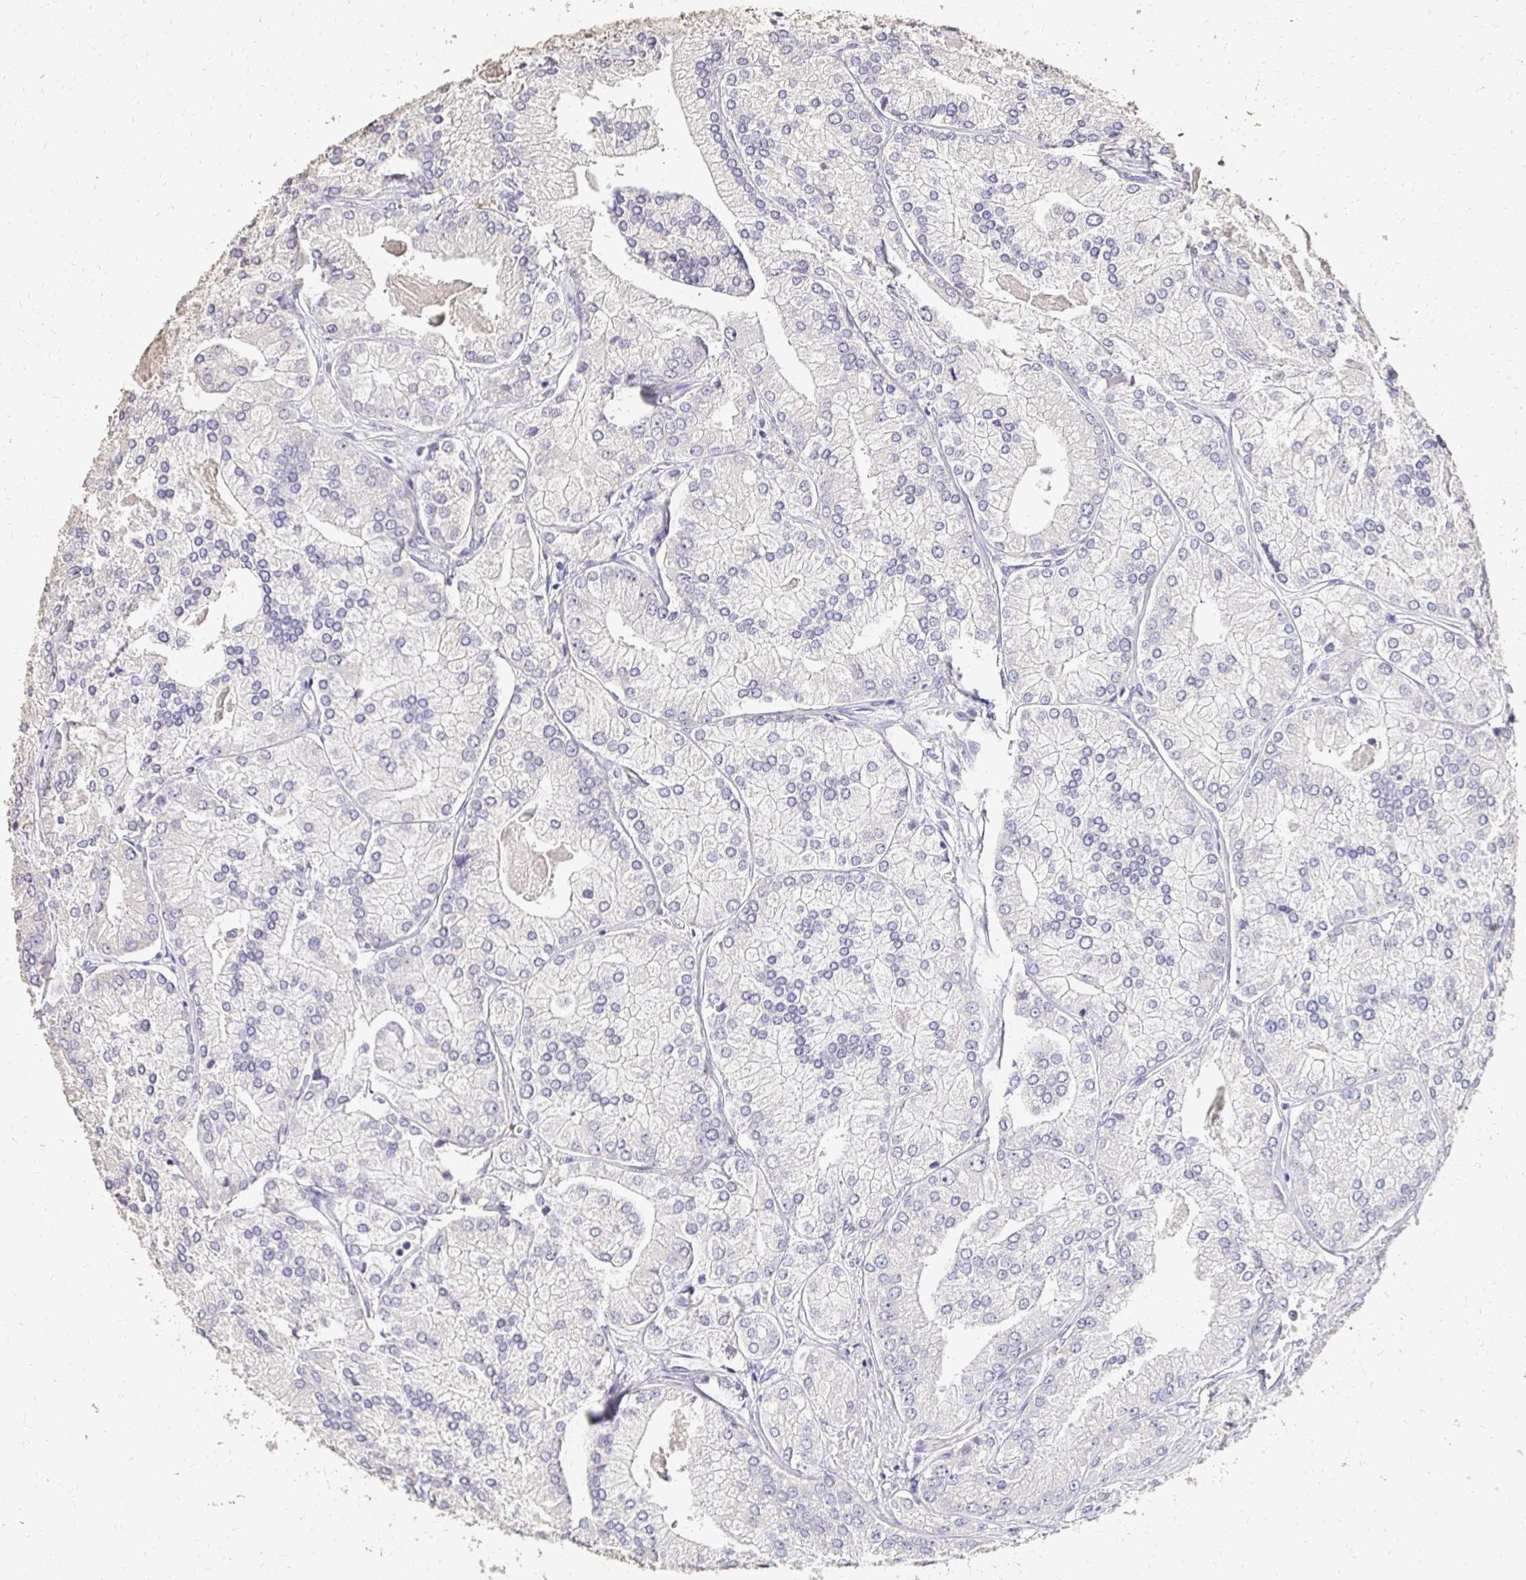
{"staining": {"intensity": "negative", "quantity": "none", "location": "none"}, "tissue": "prostate cancer", "cell_type": "Tumor cells", "image_type": "cancer", "snomed": [{"axis": "morphology", "description": "Adenocarcinoma, High grade"}, {"axis": "topography", "description": "Prostate"}], "caption": "Prostate adenocarcinoma (high-grade) stained for a protein using IHC demonstrates no positivity tumor cells.", "gene": "UGT1A6", "patient": {"sex": "male", "age": 61}}